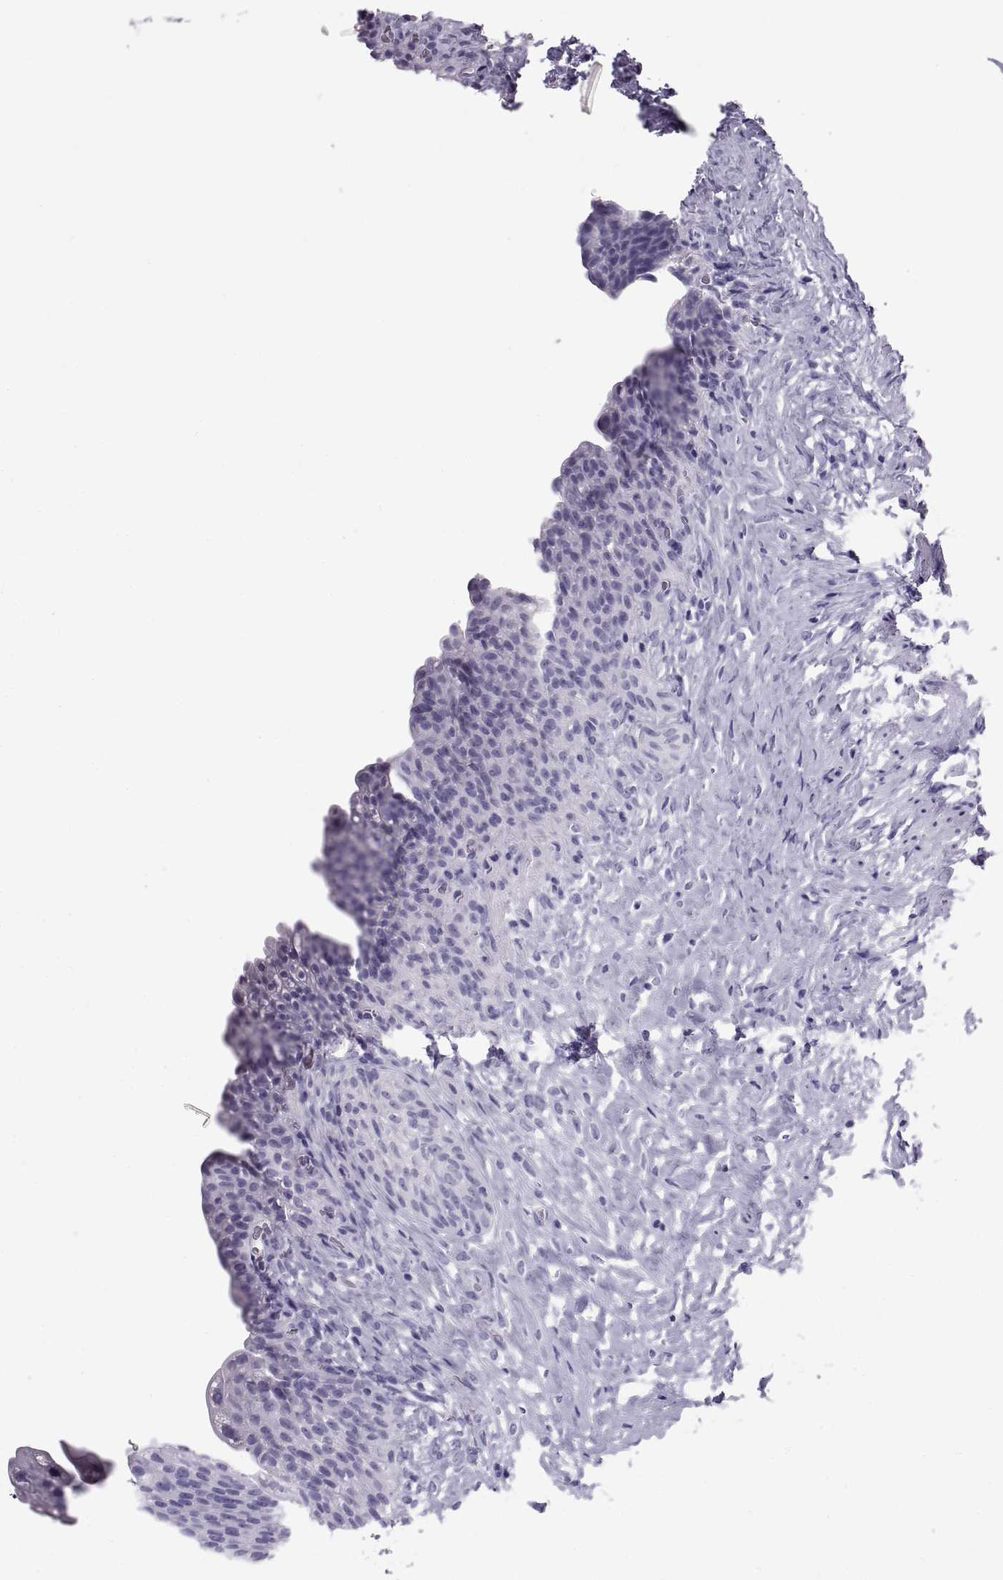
{"staining": {"intensity": "negative", "quantity": "none", "location": "none"}, "tissue": "urinary bladder", "cell_type": "Urothelial cells", "image_type": "normal", "snomed": [{"axis": "morphology", "description": "Normal tissue, NOS"}, {"axis": "topography", "description": "Urinary bladder"}], "caption": "IHC micrograph of normal urinary bladder: human urinary bladder stained with DAB displays no significant protein expression in urothelial cells. (DAB IHC with hematoxylin counter stain).", "gene": "PAX2", "patient": {"sex": "male", "age": 76}}